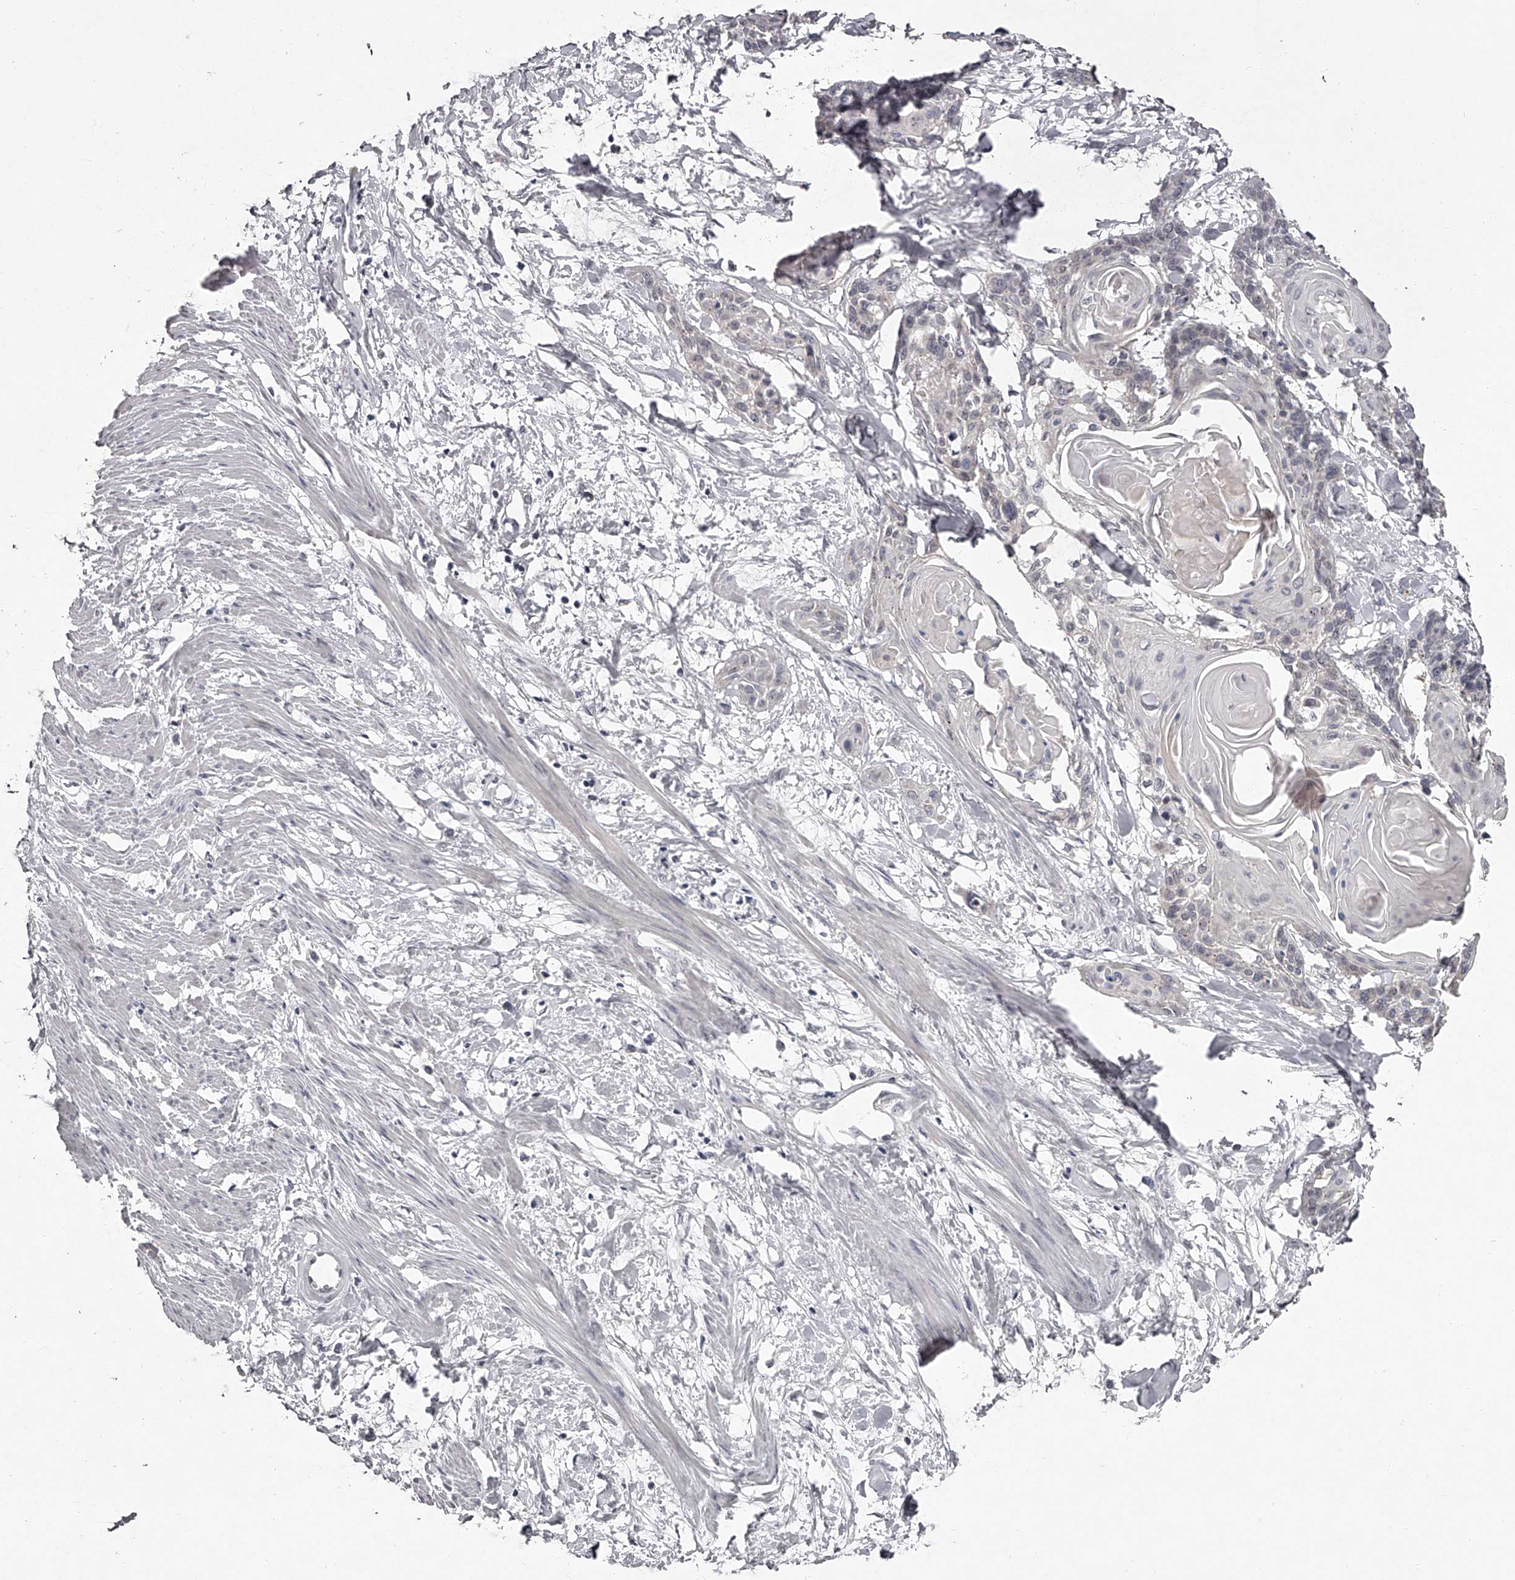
{"staining": {"intensity": "negative", "quantity": "none", "location": "none"}, "tissue": "cervical cancer", "cell_type": "Tumor cells", "image_type": "cancer", "snomed": [{"axis": "morphology", "description": "Squamous cell carcinoma, NOS"}, {"axis": "topography", "description": "Cervix"}], "caption": "This micrograph is of cervical squamous cell carcinoma stained with immunohistochemistry (IHC) to label a protein in brown with the nuclei are counter-stained blue. There is no staining in tumor cells. Nuclei are stained in blue.", "gene": "NT5DC1", "patient": {"sex": "female", "age": 57}}